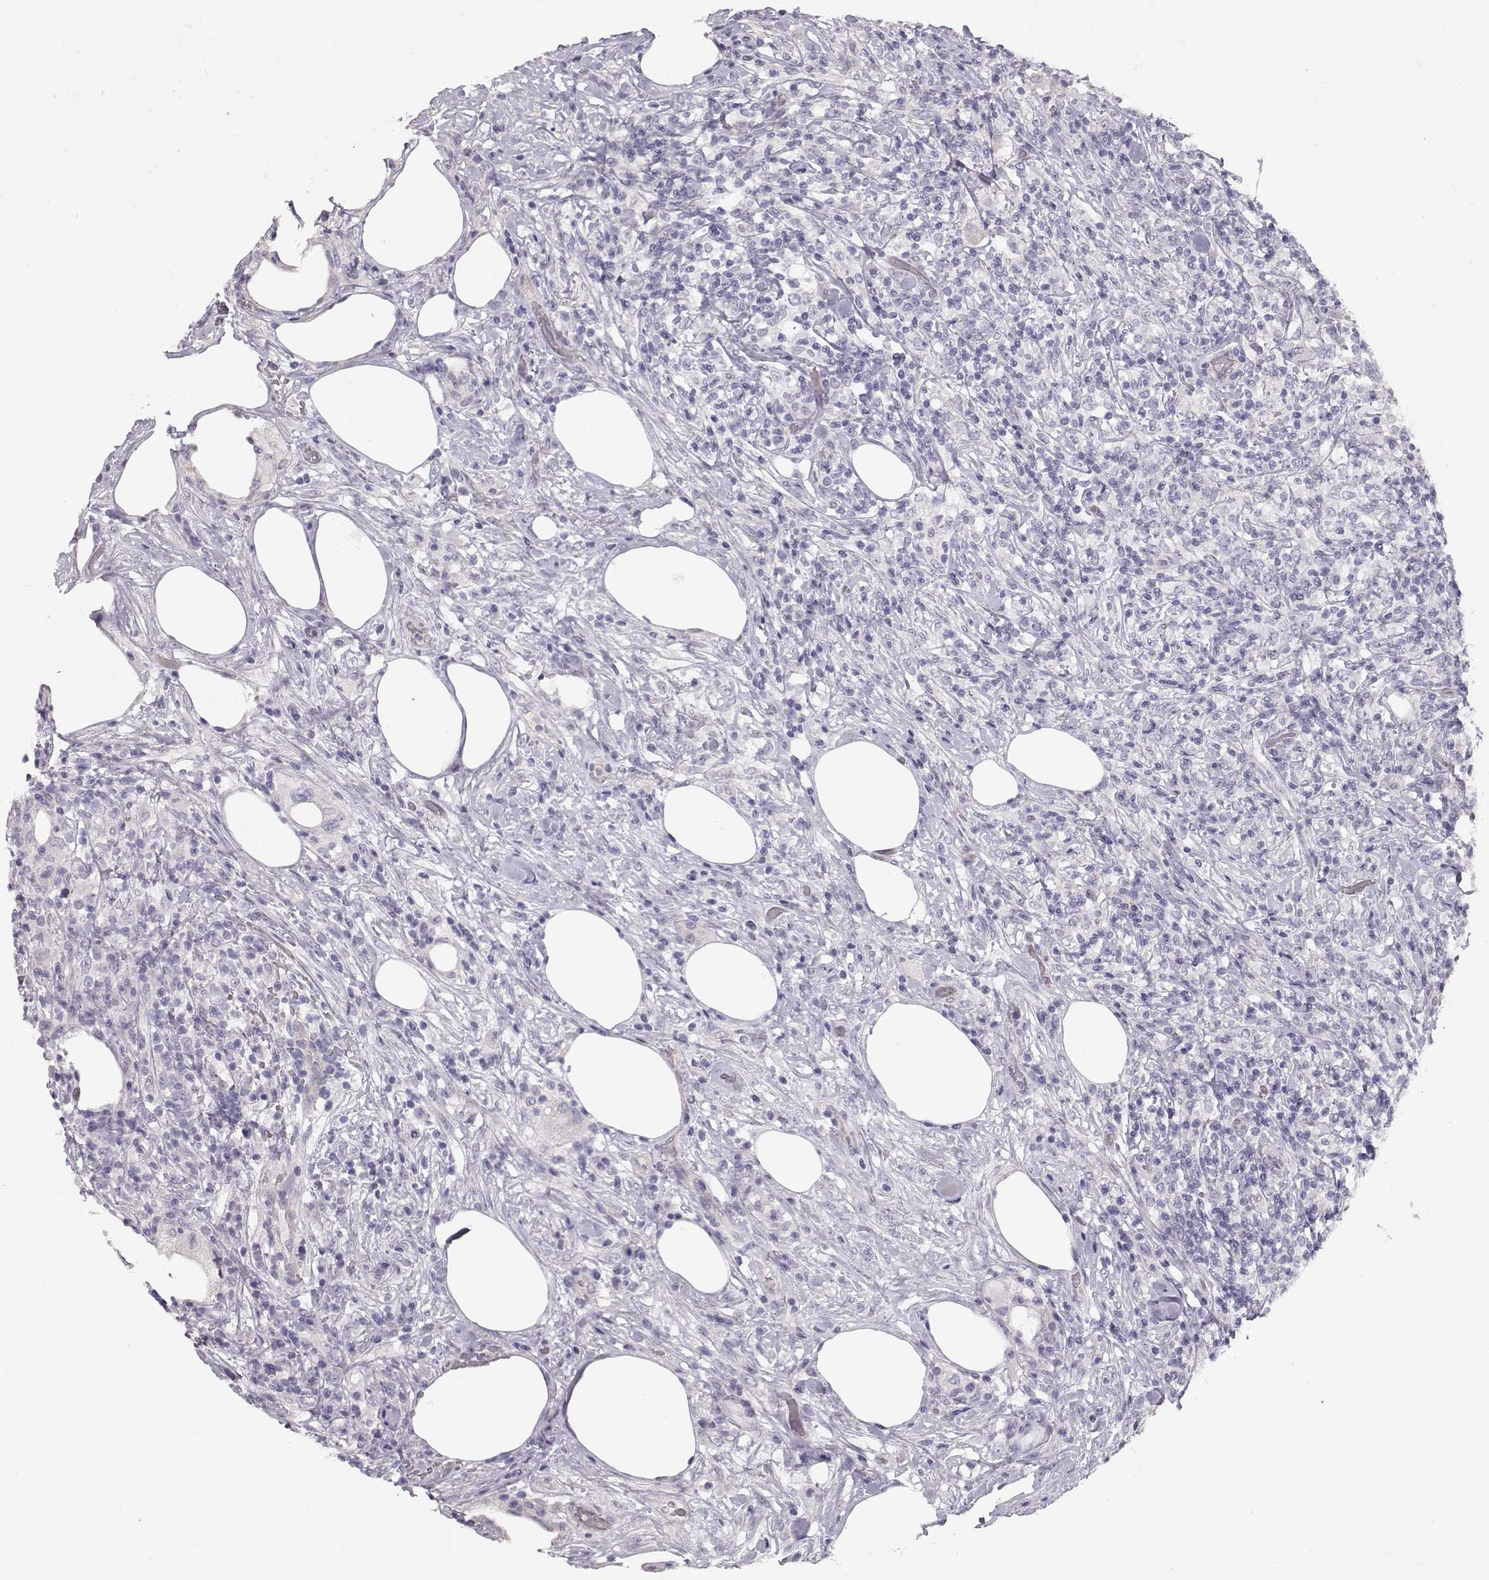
{"staining": {"intensity": "negative", "quantity": "none", "location": "none"}, "tissue": "lymphoma", "cell_type": "Tumor cells", "image_type": "cancer", "snomed": [{"axis": "morphology", "description": "Malignant lymphoma, non-Hodgkin's type, High grade"}, {"axis": "topography", "description": "Lymph node"}], "caption": "A high-resolution histopathology image shows IHC staining of lymphoma, which exhibits no significant staining in tumor cells.", "gene": "SLC18A1", "patient": {"sex": "female", "age": 84}}